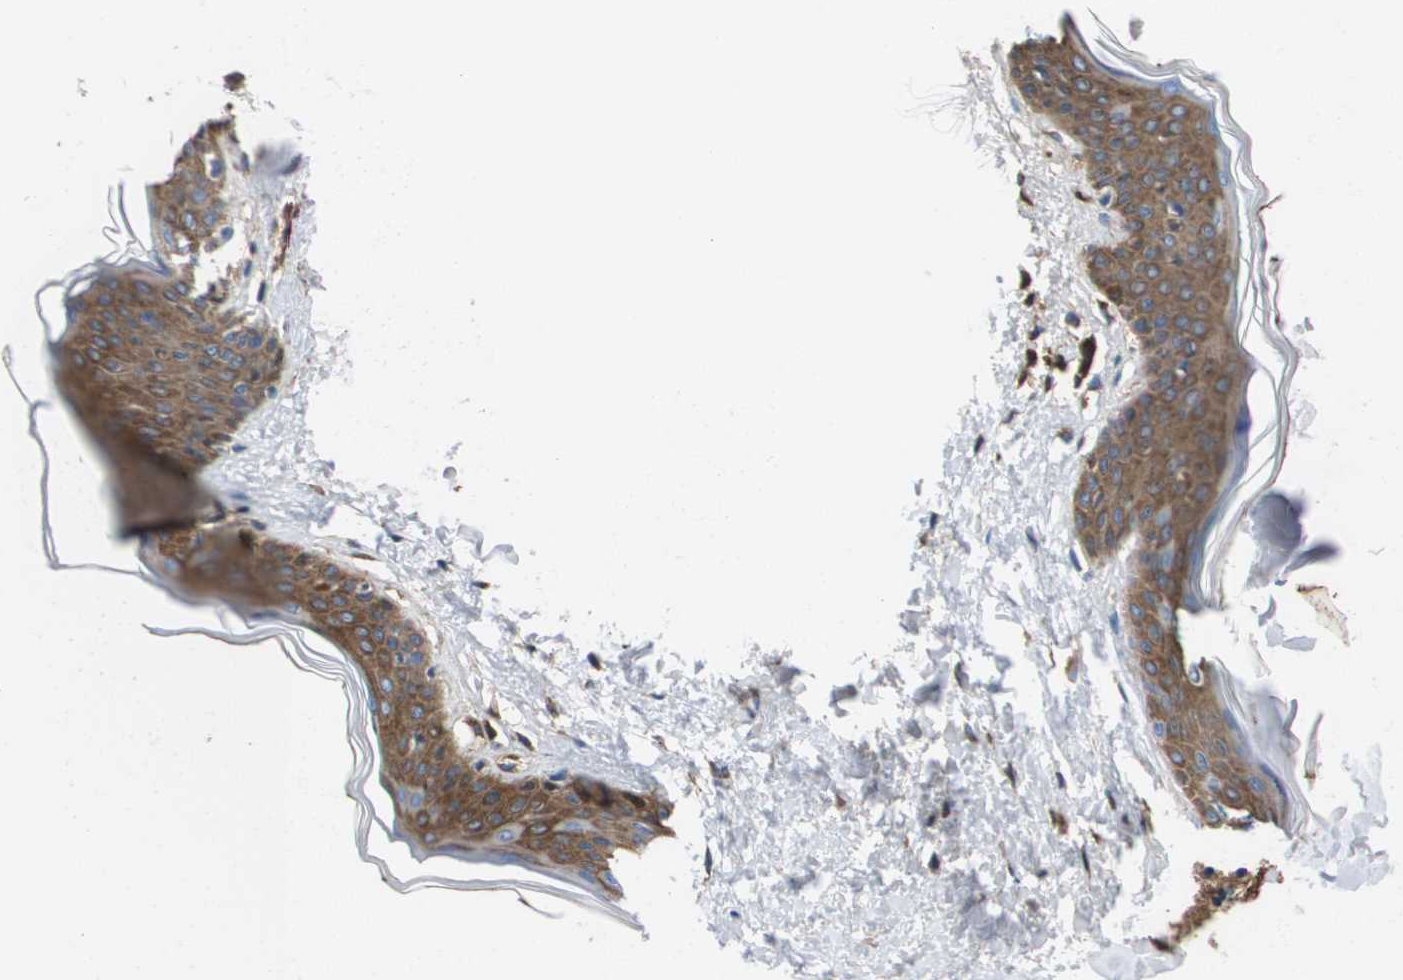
{"staining": {"intensity": "moderate", "quantity": "<25%", "location": "cytoplasmic/membranous"}, "tissue": "skin", "cell_type": "Fibroblasts", "image_type": "normal", "snomed": [{"axis": "morphology", "description": "Normal tissue, NOS"}, {"axis": "topography", "description": "Skin"}], "caption": "Immunohistochemistry (IHC) photomicrograph of normal human skin stained for a protein (brown), which reveals low levels of moderate cytoplasmic/membranous expression in about <25% of fibroblasts.", "gene": "SERPINC1", "patient": {"sex": "female", "age": 17}}